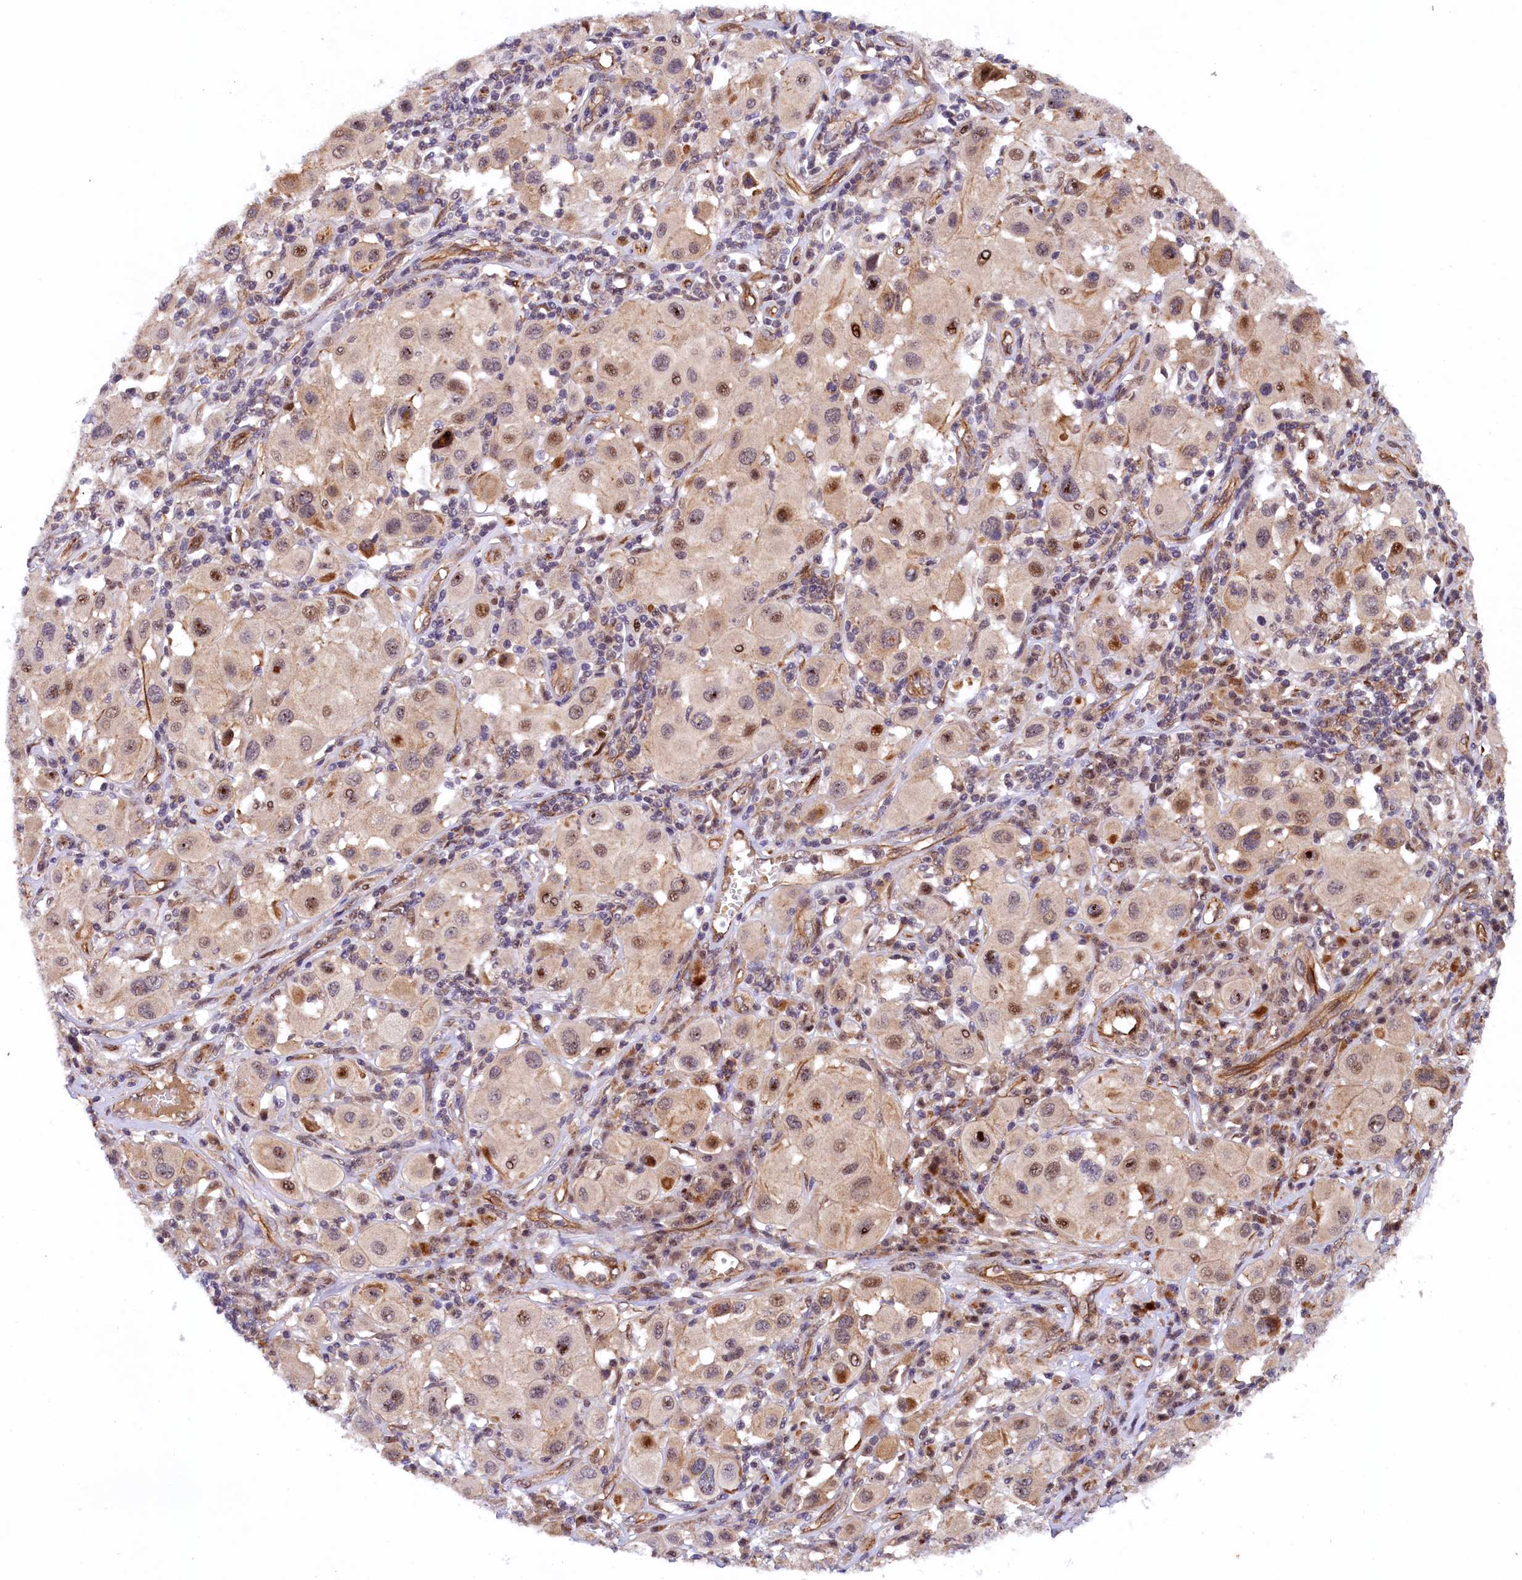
{"staining": {"intensity": "moderate", "quantity": "25%-75%", "location": "nuclear"}, "tissue": "melanoma", "cell_type": "Tumor cells", "image_type": "cancer", "snomed": [{"axis": "morphology", "description": "Malignant melanoma, Metastatic site"}, {"axis": "topography", "description": "Skin"}], "caption": "This is a photomicrograph of immunohistochemistry (IHC) staining of melanoma, which shows moderate positivity in the nuclear of tumor cells.", "gene": "ARL14EP", "patient": {"sex": "male", "age": 41}}